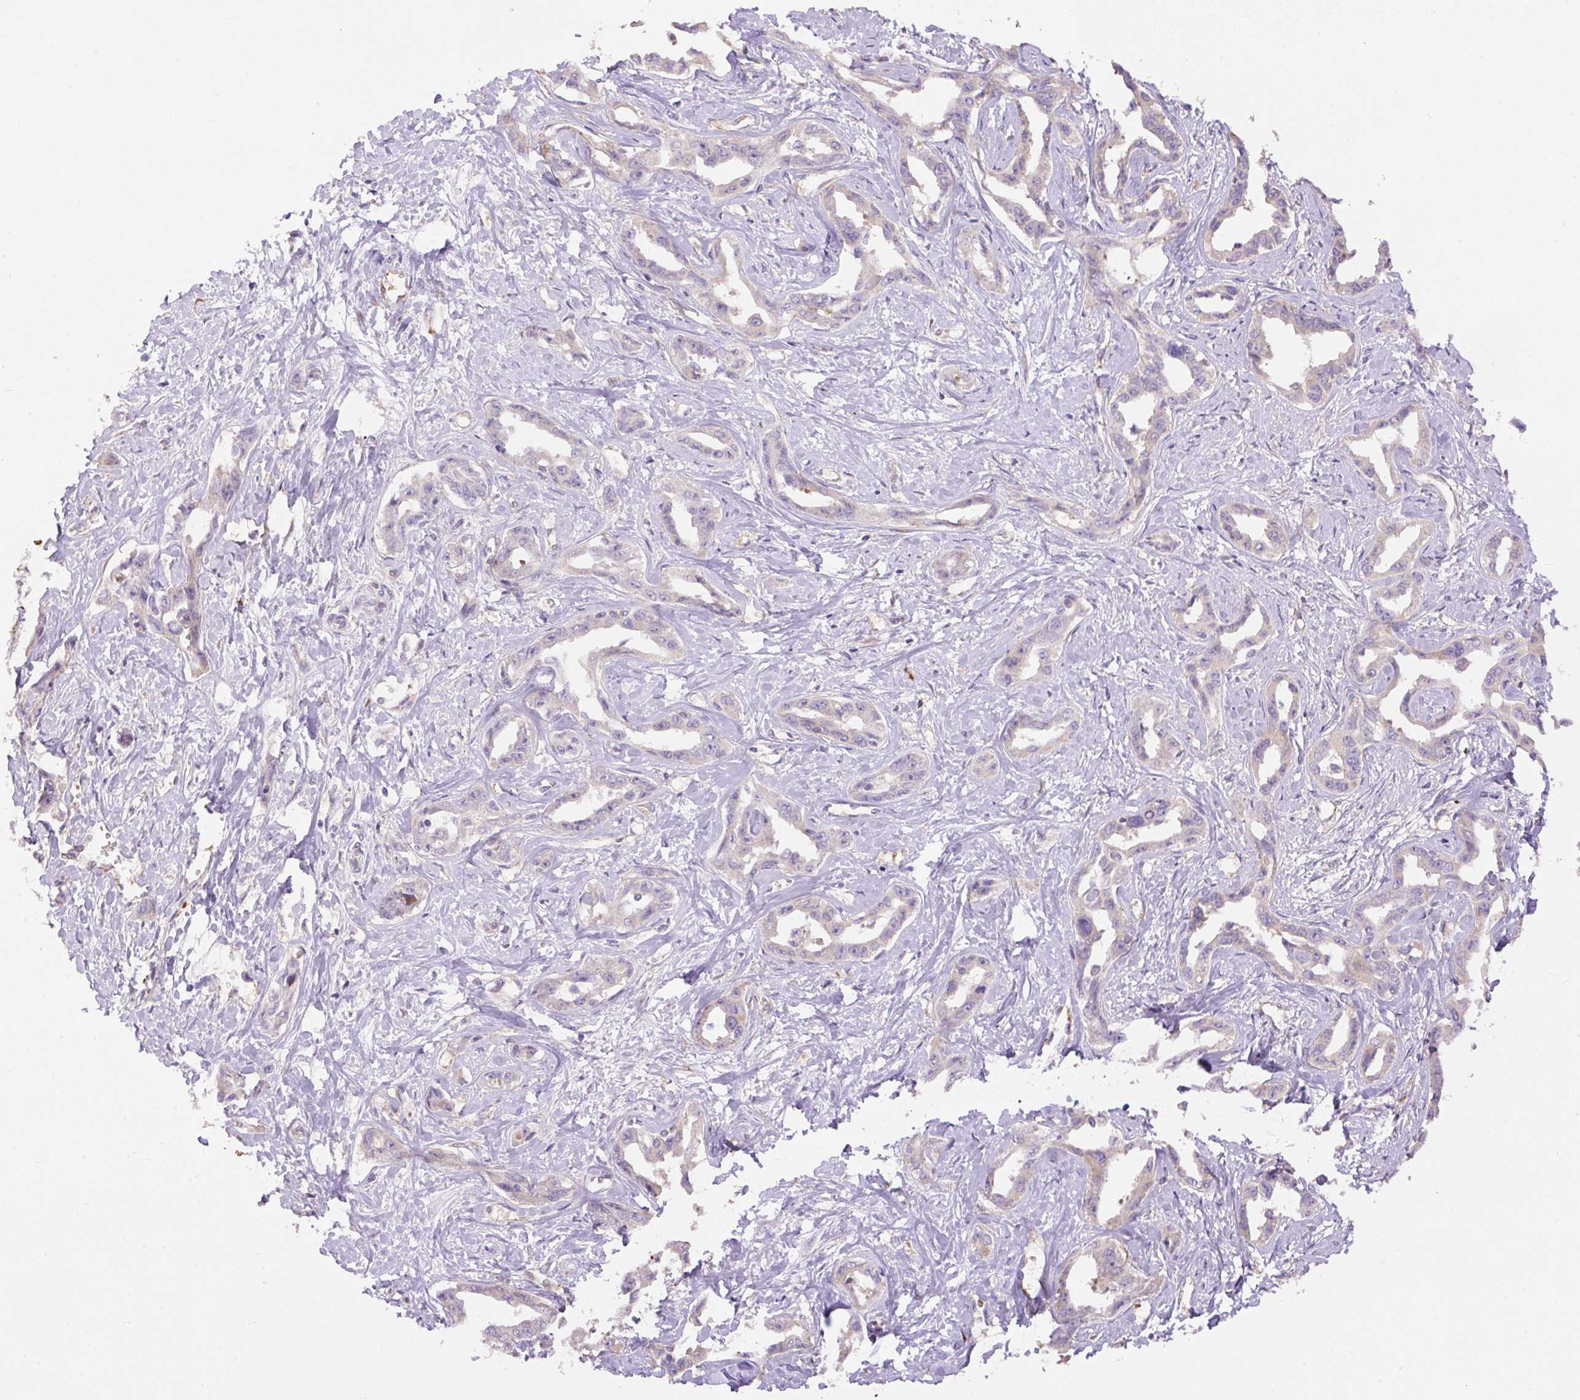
{"staining": {"intensity": "negative", "quantity": "none", "location": "none"}, "tissue": "liver cancer", "cell_type": "Tumor cells", "image_type": "cancer", "snomed": [{"axis": "morphology", "description": "Cholangiocarcinoma"}, {"axis": "topography", "description": "Liver"}], "caption": "A micrograph of human cholangiocarcinoma (liver) is negative for staining in tumor cells. The staining is performed using DAB (3,3'-diaminobenzidine) brown chromogen with nuclei counter-stained in using hematoxylin.", "gene": "PPME1", "patient": {"sex": "male", "age": 59}}